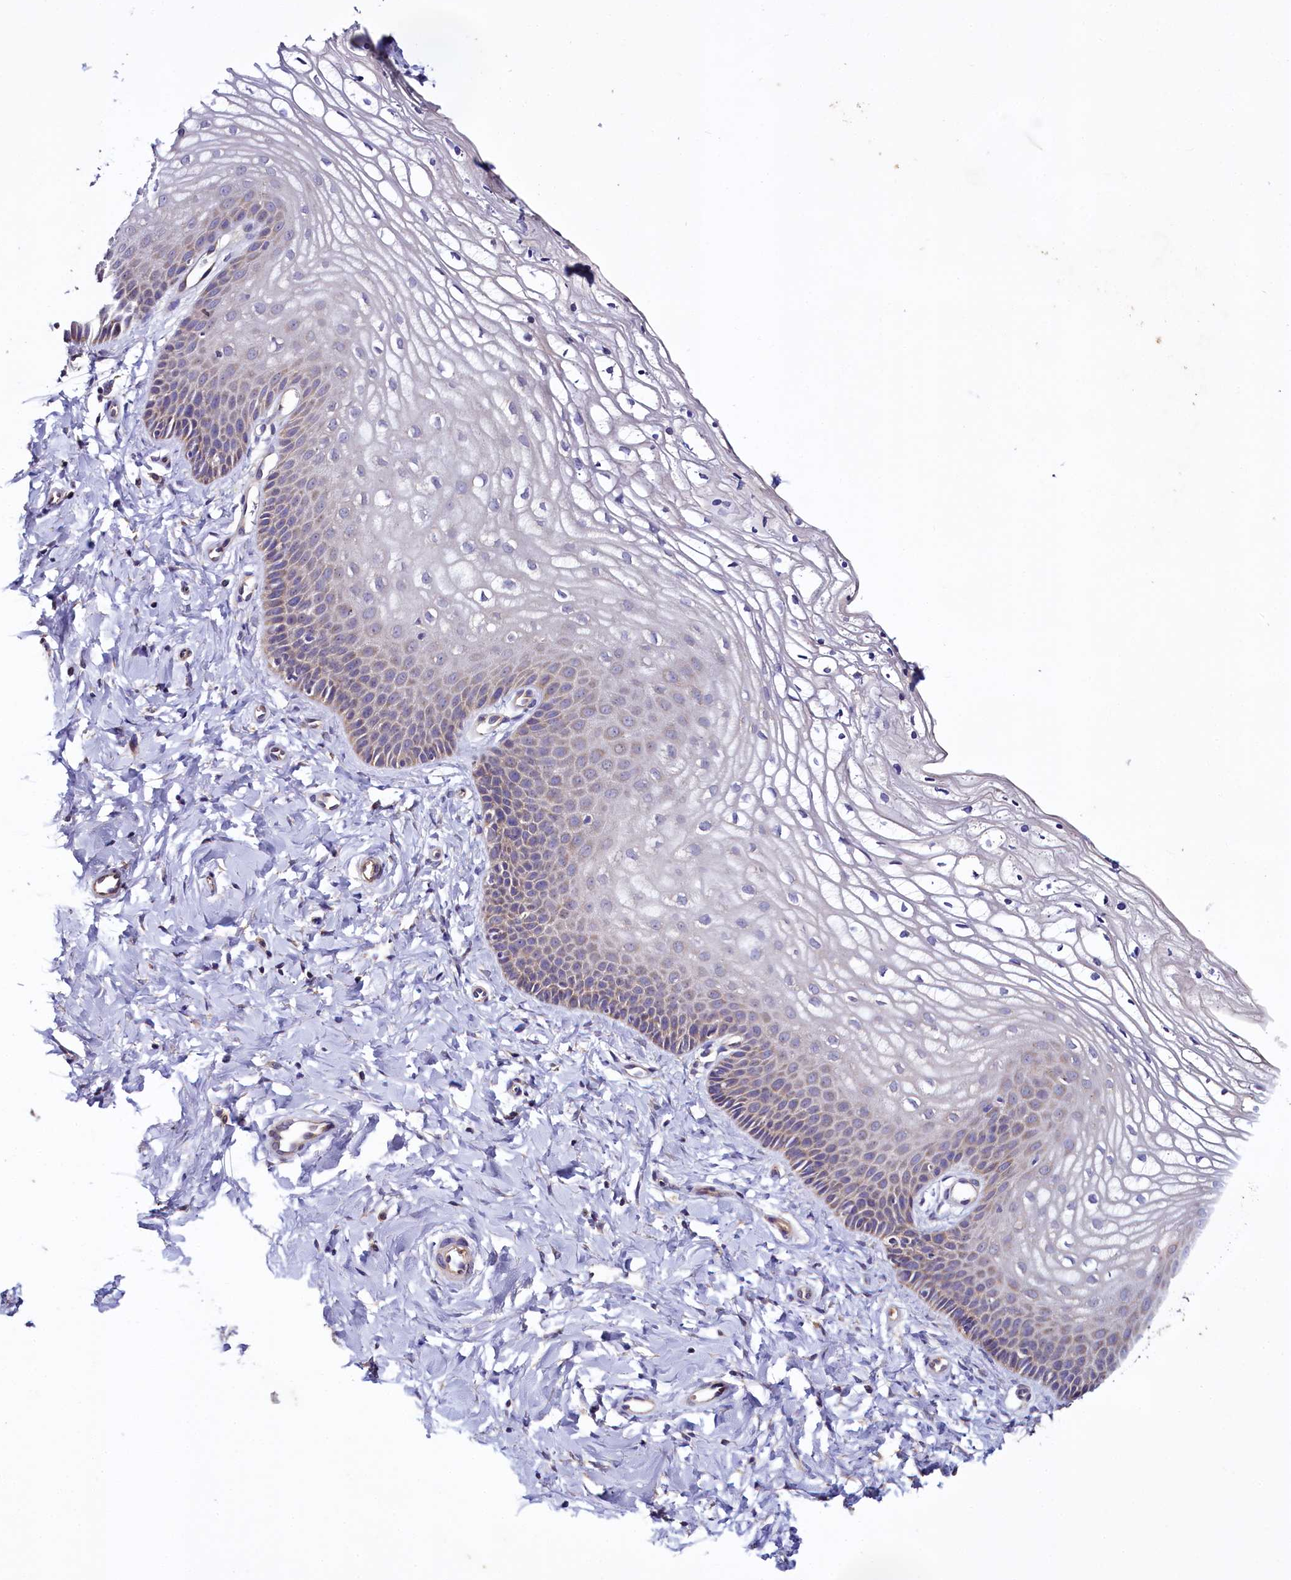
{"staining": {"intensity": "moderate", "quantity": "<25%", "location": "cytoplasmic/membranous"}, "tissue": "vagina", "cell_type": "Squamous epithelial cells", "image_type": "normal", "snomed": [{"axis": "morphology", "description": "Normal tissue, NOS"}, {"axis": "topography", "description": "Vagina"}, {"axis": "topography", "description": "Cervix"}], "caption": "Normal vagina displays moderate cytoplasmic/membranous positivity in approximately <25% of squamous epithelial cells, visualized by immunohistochemistry.", "gene": "CEP295", "patient": {"sex": "female", "age": 40}}